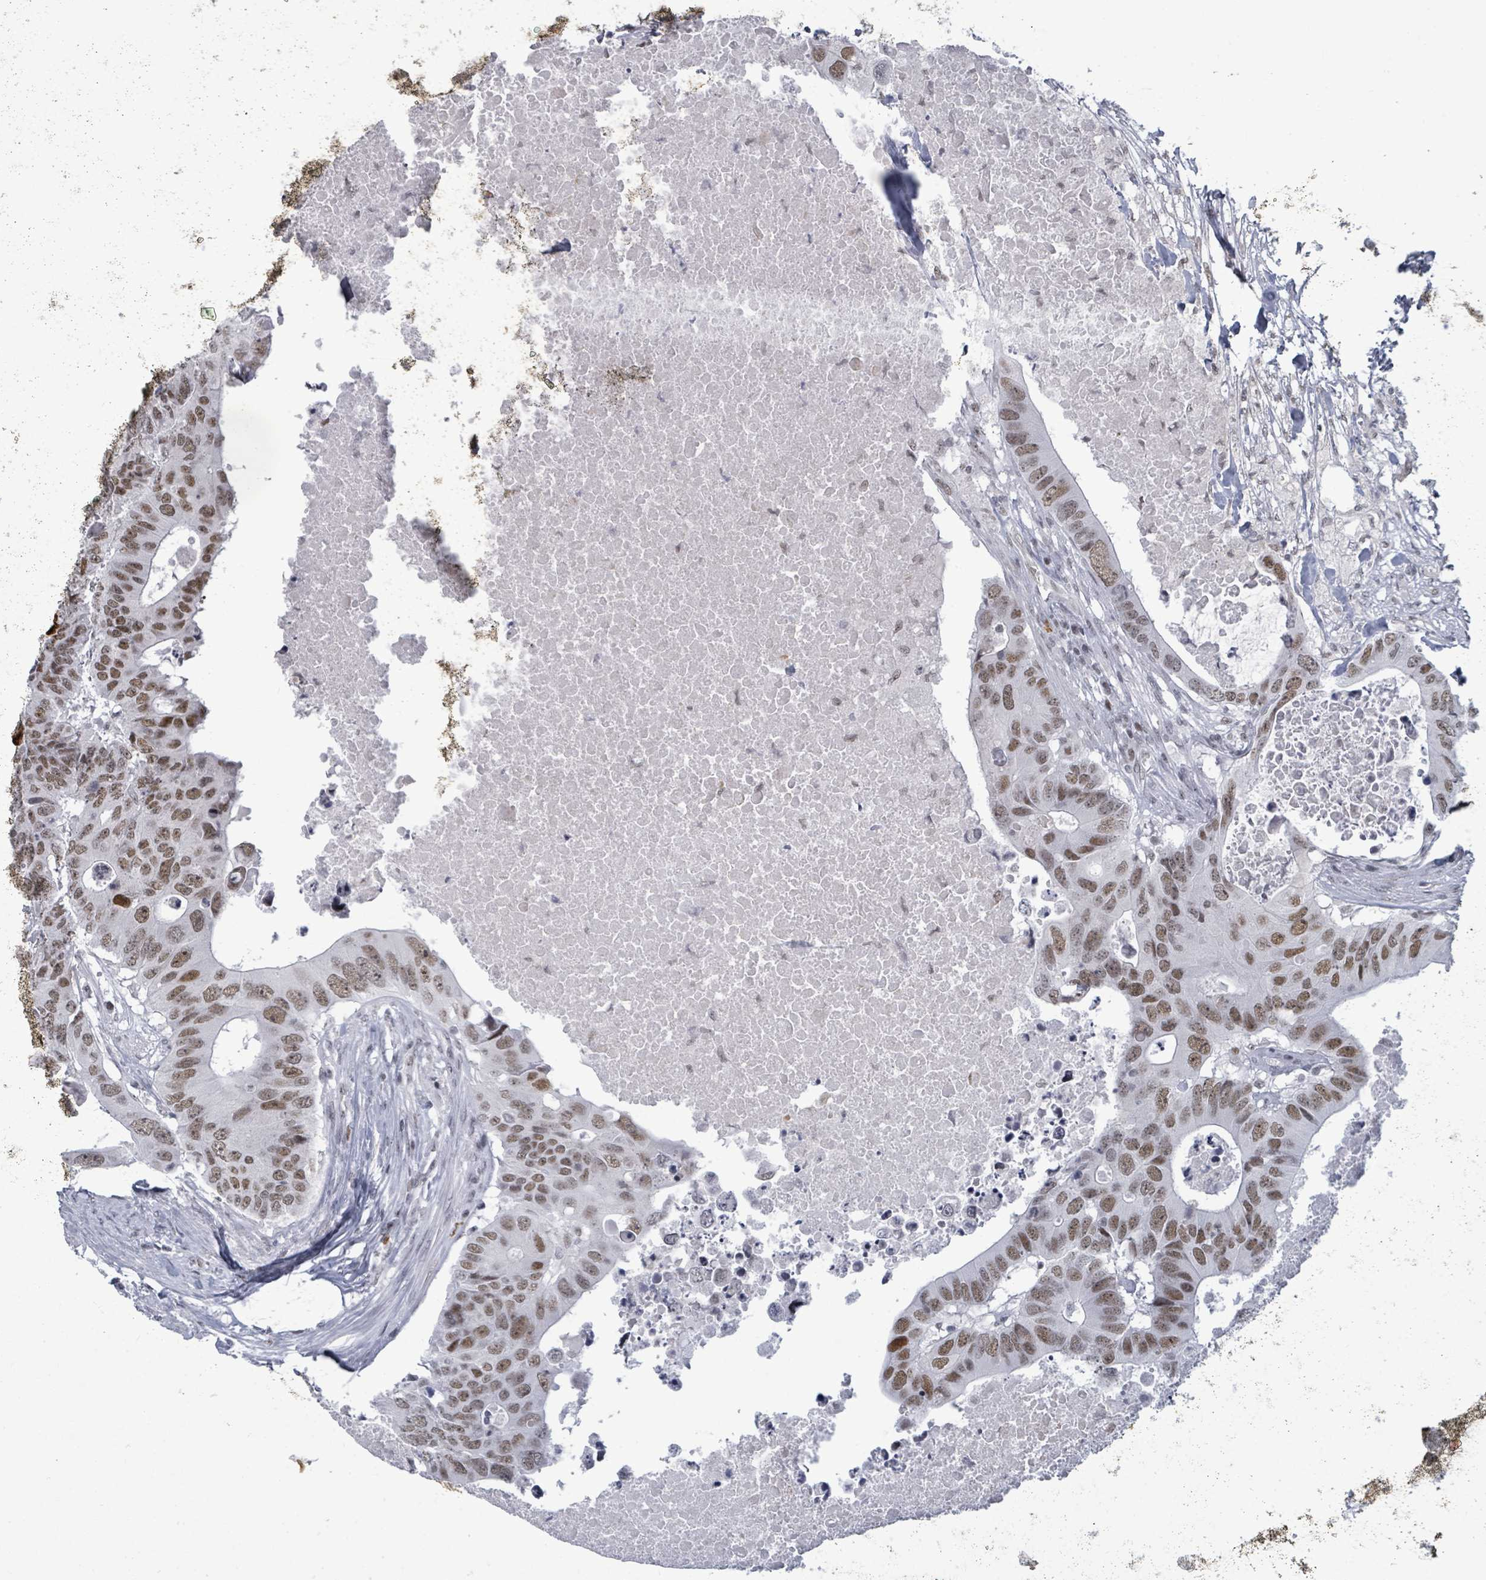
{"staining": {"intensity": "moderate", "quantity": "25%-75%", "location": "nuclear"}, "tissue": "colorectal cancer", "cell_type": "Tumor cells", "image_type": "cancer", "snomed": [{"axis": "morphology", "description": "Adenocarcinoma, NOS"}, {"axis": "topography", "description": "Colon"}], "caption": "Human colorectal adenocarcinoma stained with a protein marker displays moderate staining in tumor cells.", "gene": "ERCC5", "patient": {"sex": "male", "age": 71}}